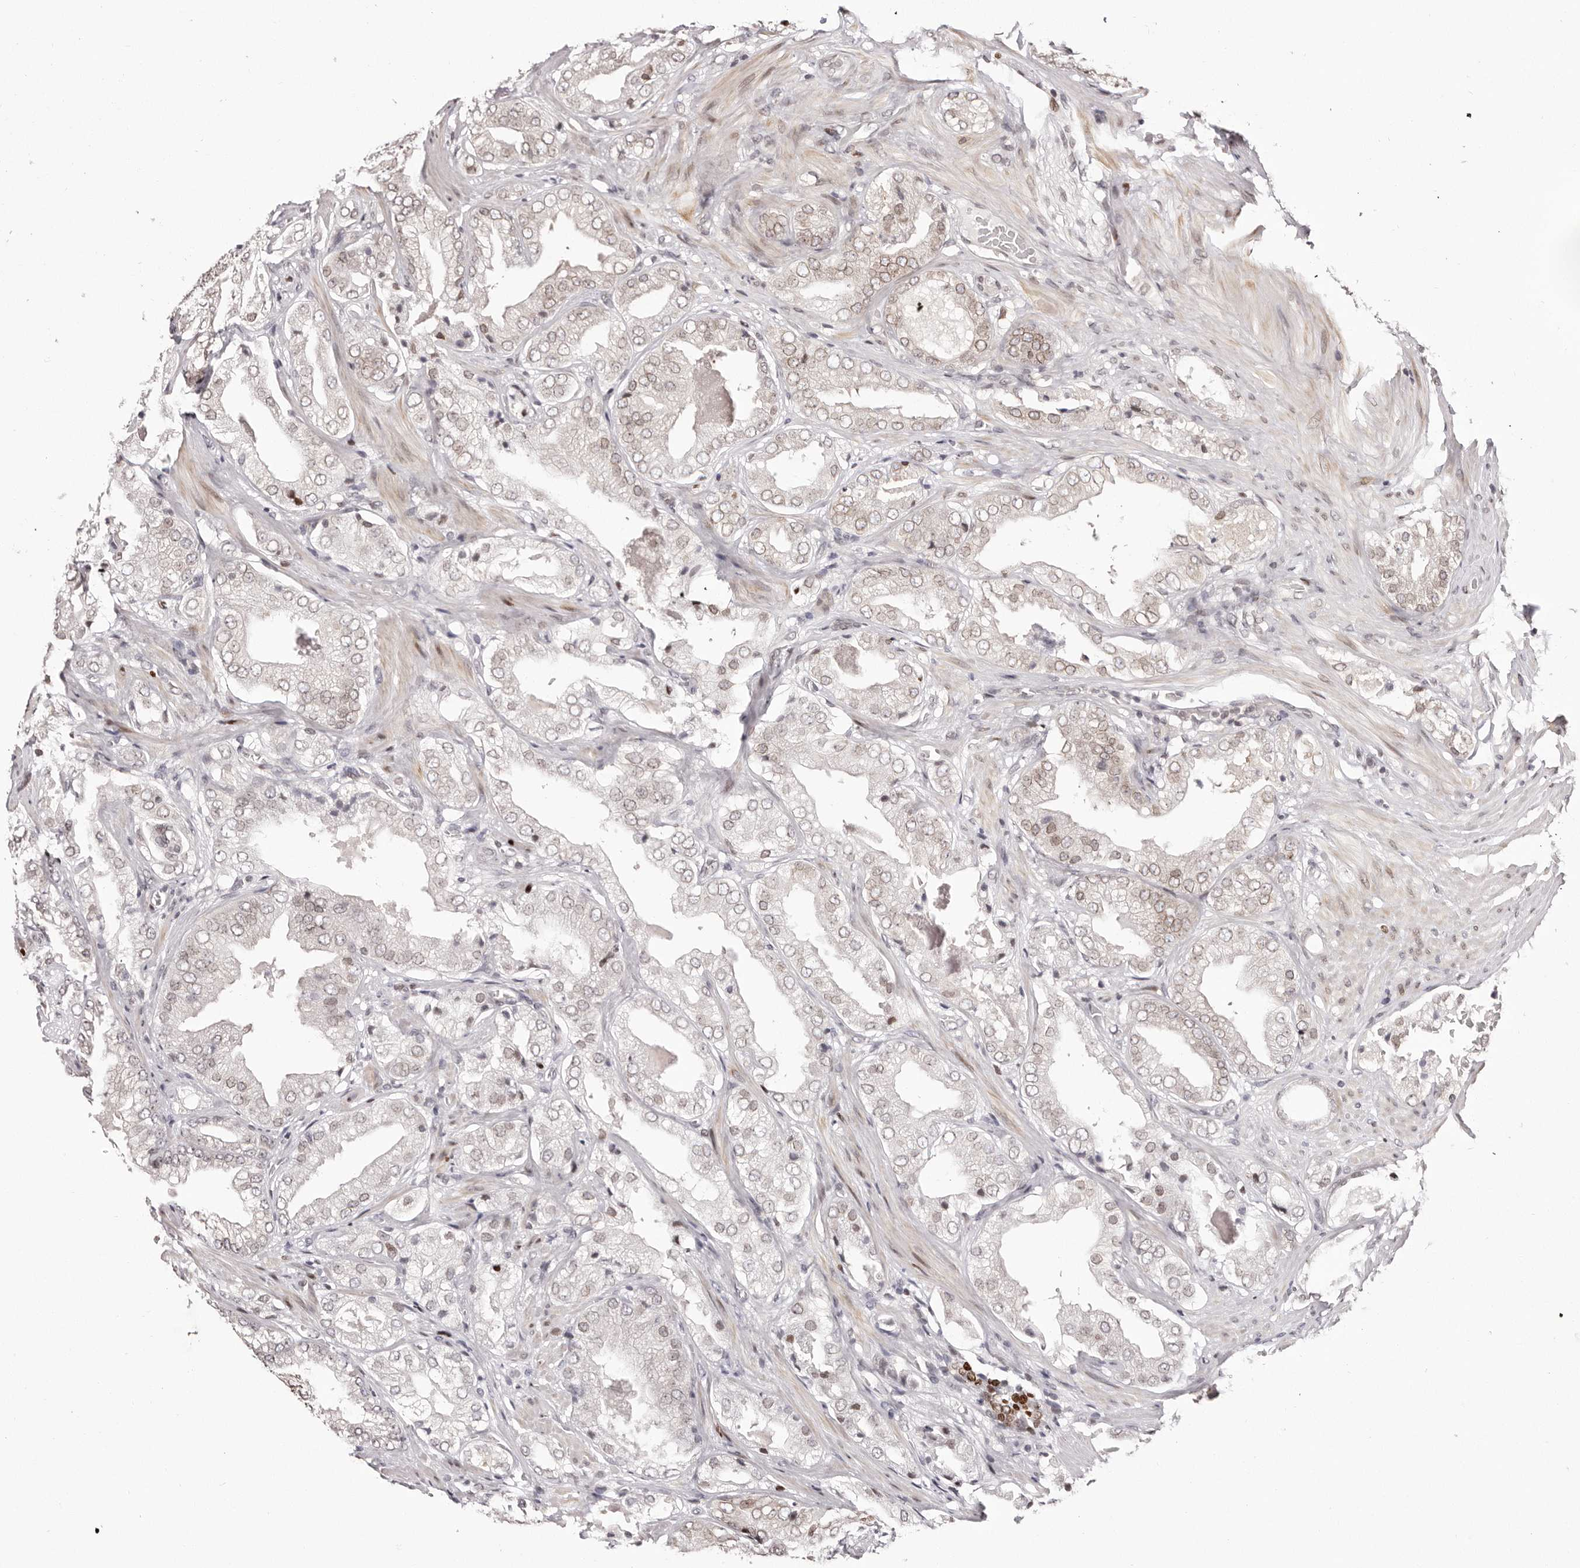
{"staining": {"intensity": "moderate", "quantity": "<25%", "location": "cytoplasmic/membranous,nuclear"}, "tissue": "prostate cancer", "cell_type": "Tumor cells", "image_type": "cancer", "snomed": [{"axis": "morphology", "description": "Adenocarcinoma, High grade"}, {"axis": "topography", "description": "Prostate"}], "caption": "An IHC histopathology image of tumor tissue is shown. Protein staining in brown shows moderate cytoplasmic/membranous and nuclear positivity in prostate cancer (high-grade adenocarcinoma) within tumor cells.", "gene": "NUP153", "patient": {"sex": "male", "age": 58}}